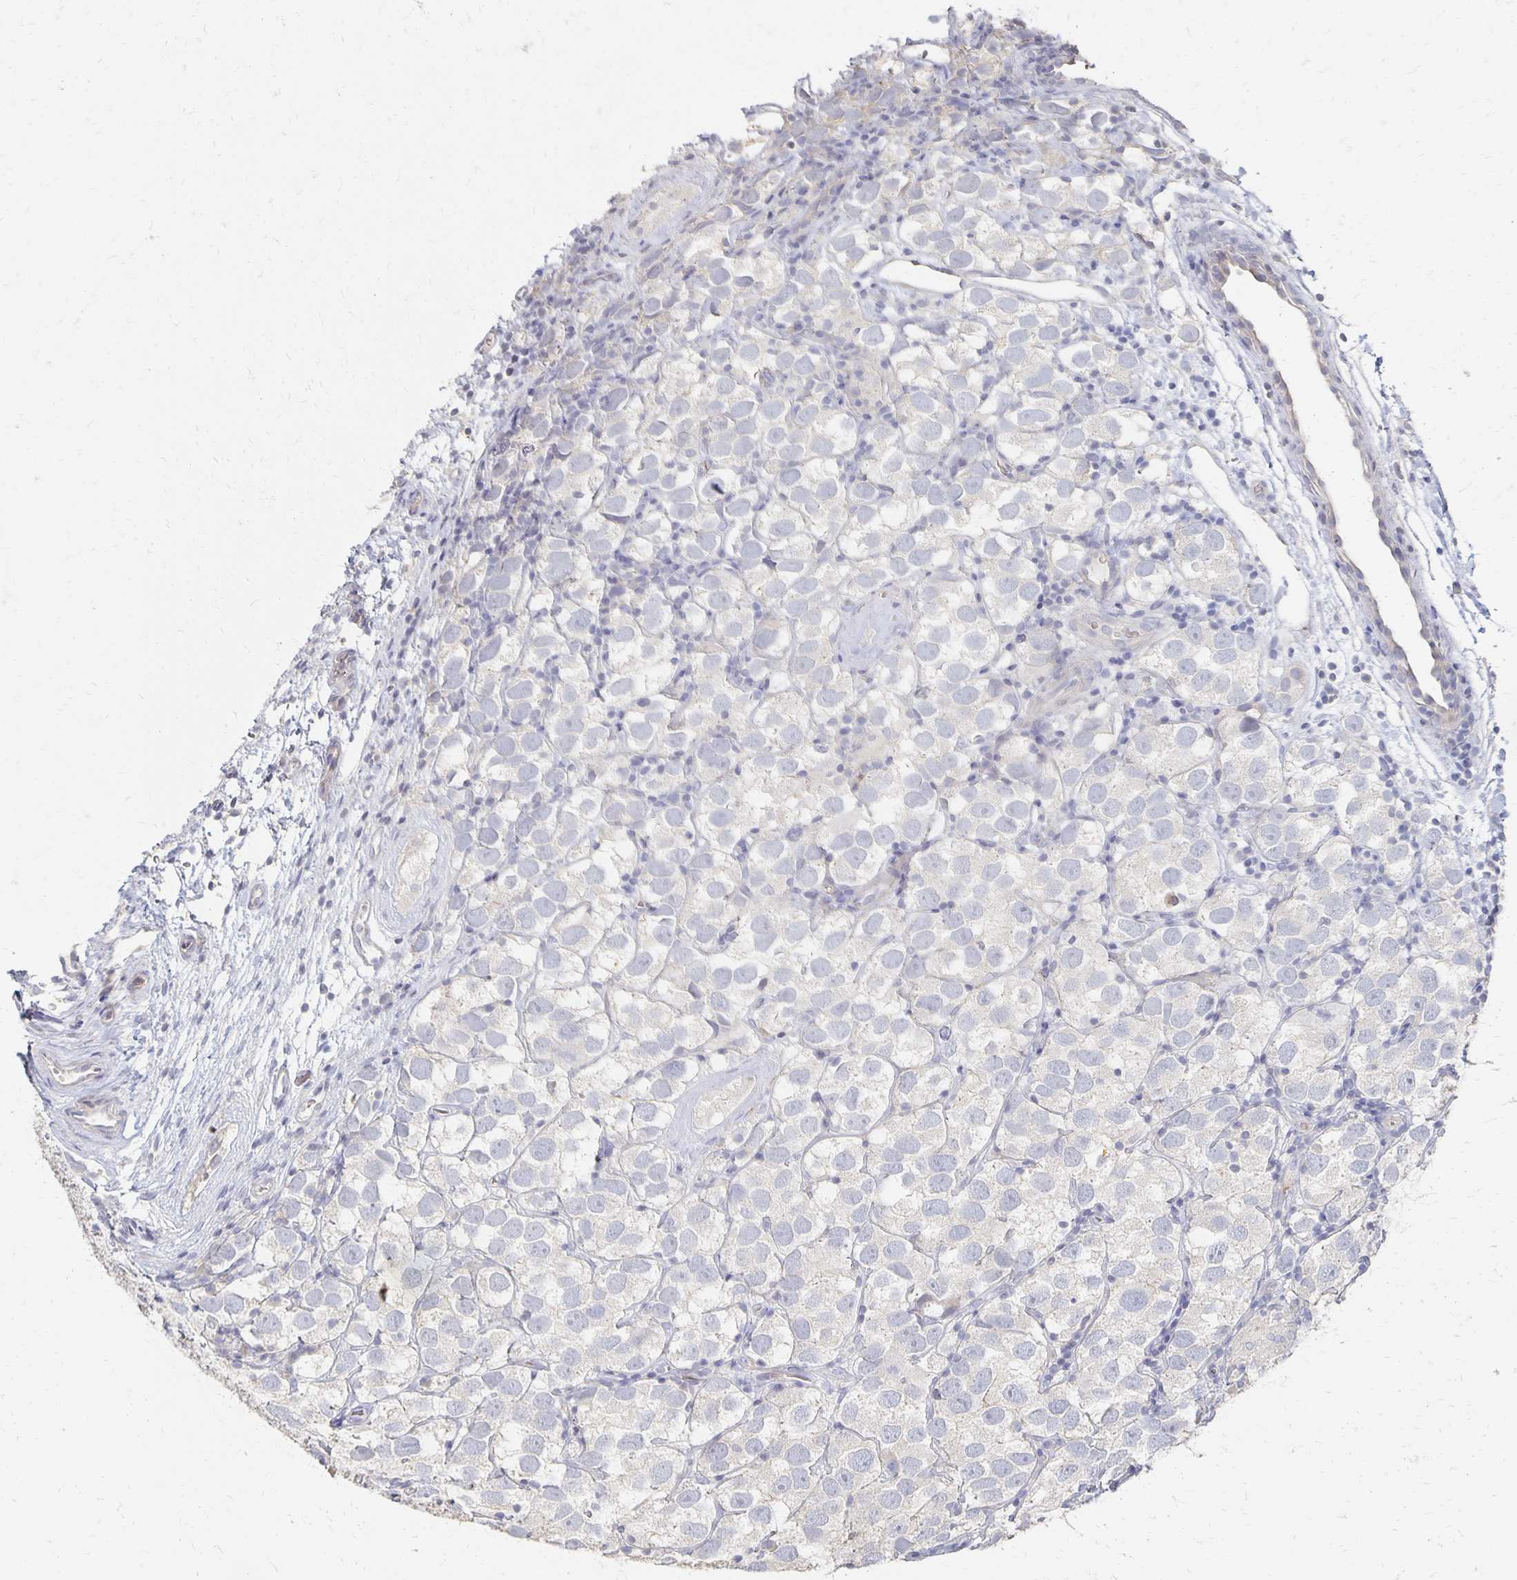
{"staining": {"intensity": "negative", "quantity": "none", "location": "none"}, "tissue": "testis cancer", "cell_type": "Tumor cells", "image_type": "cancer", "snomed": [{"axis": "morphology", "description": "Seminoma, NOS"}, {"axis": "topography", "description": "Testis"}], "caption": "Immunohistochemical staining of human seminoma (testis) shows no significant staining in tumor cells.", "gene": "CST6", "patient": {"sex": "male", "age": 26}}